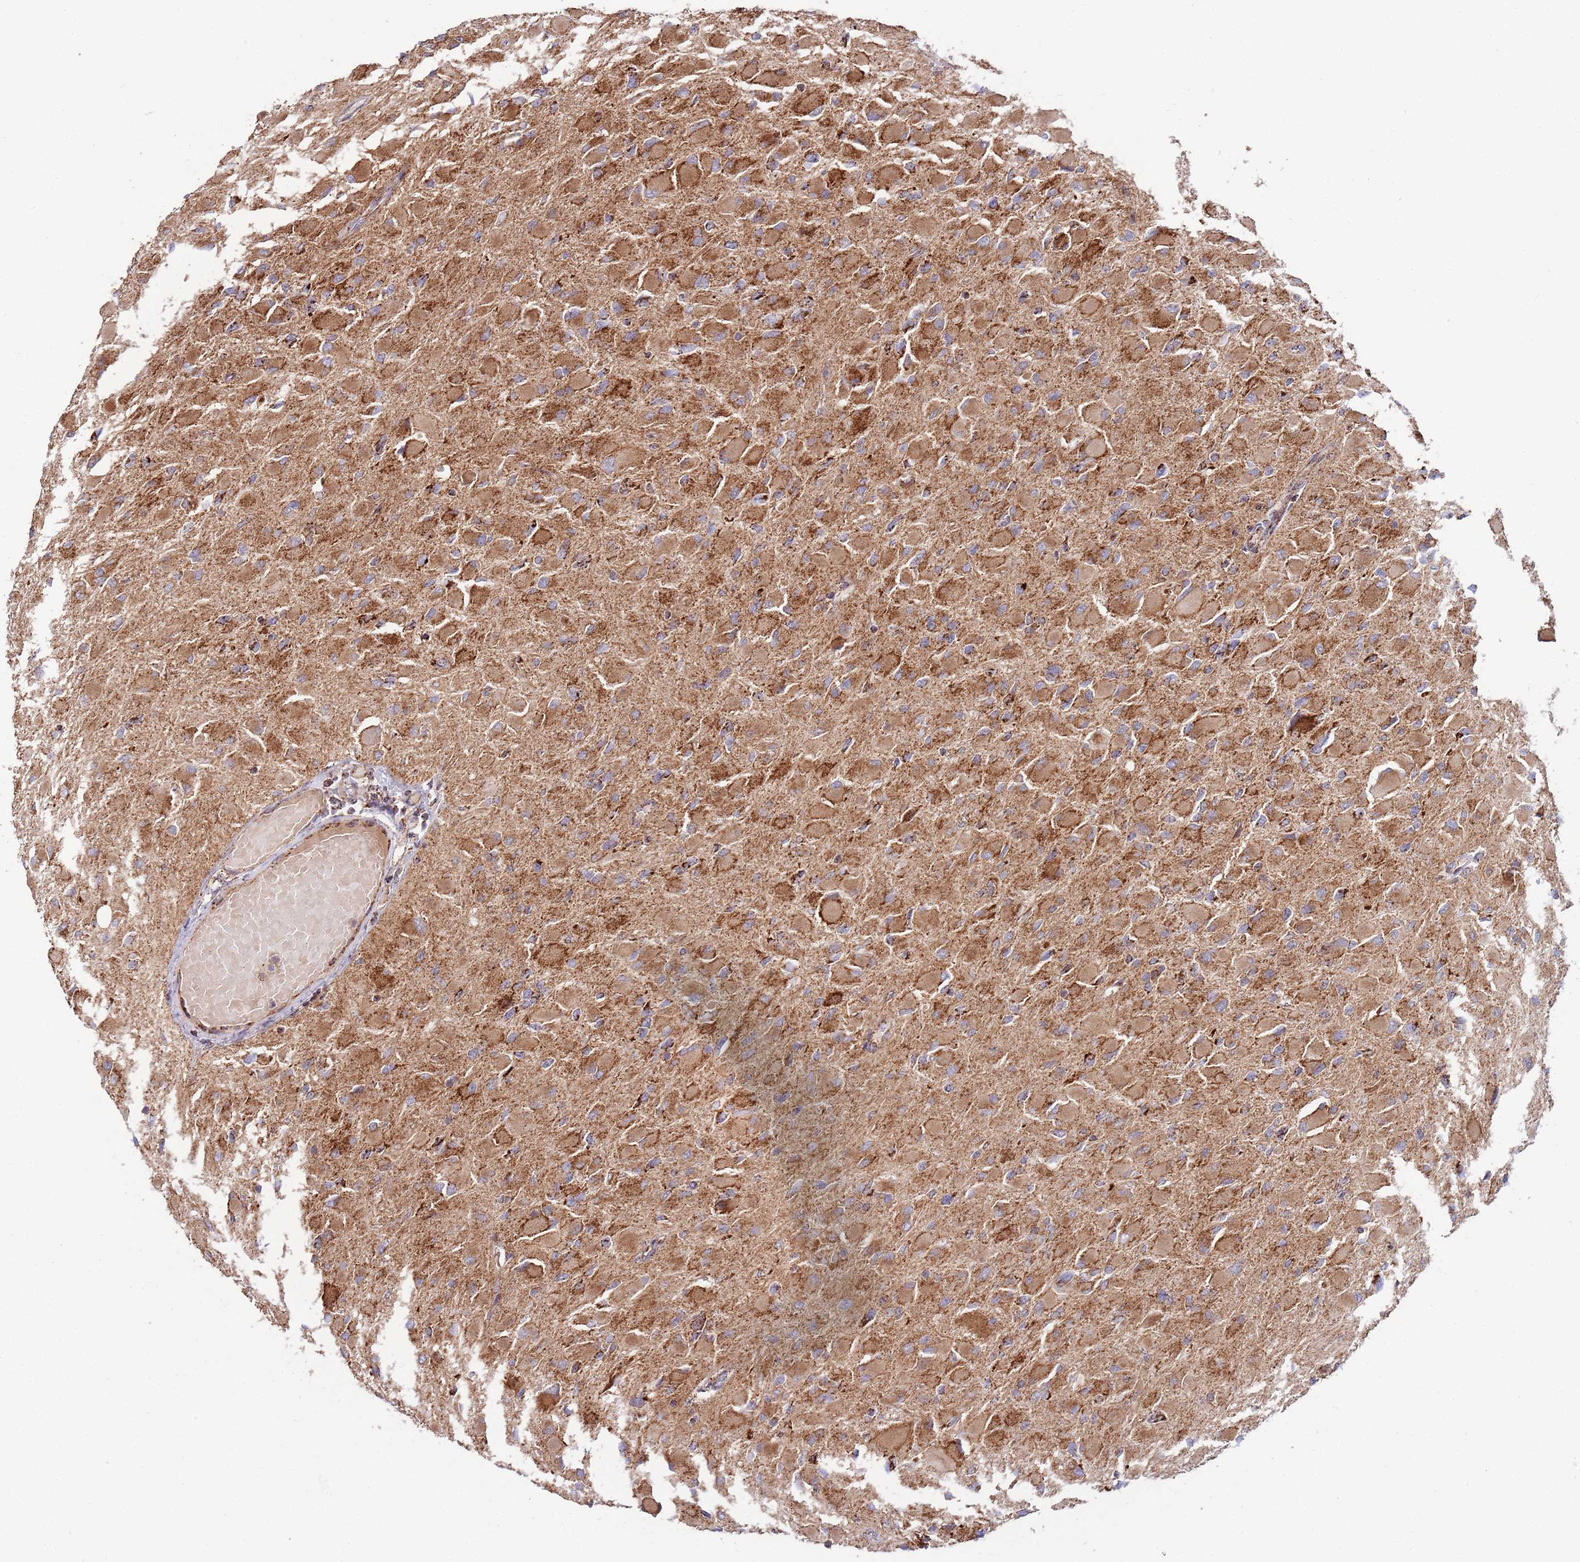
{"staining": {"intensity": "moderate", "quantity": "25%-75%", "location": "cytoplasmic/membranous"}, "tissue": "glioma", "cell_type": "Tumor cells", "image_type": "cancer", "snomed": [{"axis": "morphology", "description": "Glioma, malignant, High grade"}, {"axis": "topography", "description": "Cerebral cortex"}], "caption": "Immunohistochemical staining of human malignant glioma (high-grade) exhibits medium levels of moderate cytoplasmic/membranous positivity in approximately 25%-75% of tumor cells. The staining was performed using DAB to visualize the protein expression in brown, while the nuclei were stained in blue with hematoxylin (Magnification: 20x).", "gene": "ATP5PD", "patient": {"sex": "female", "age": 36}}